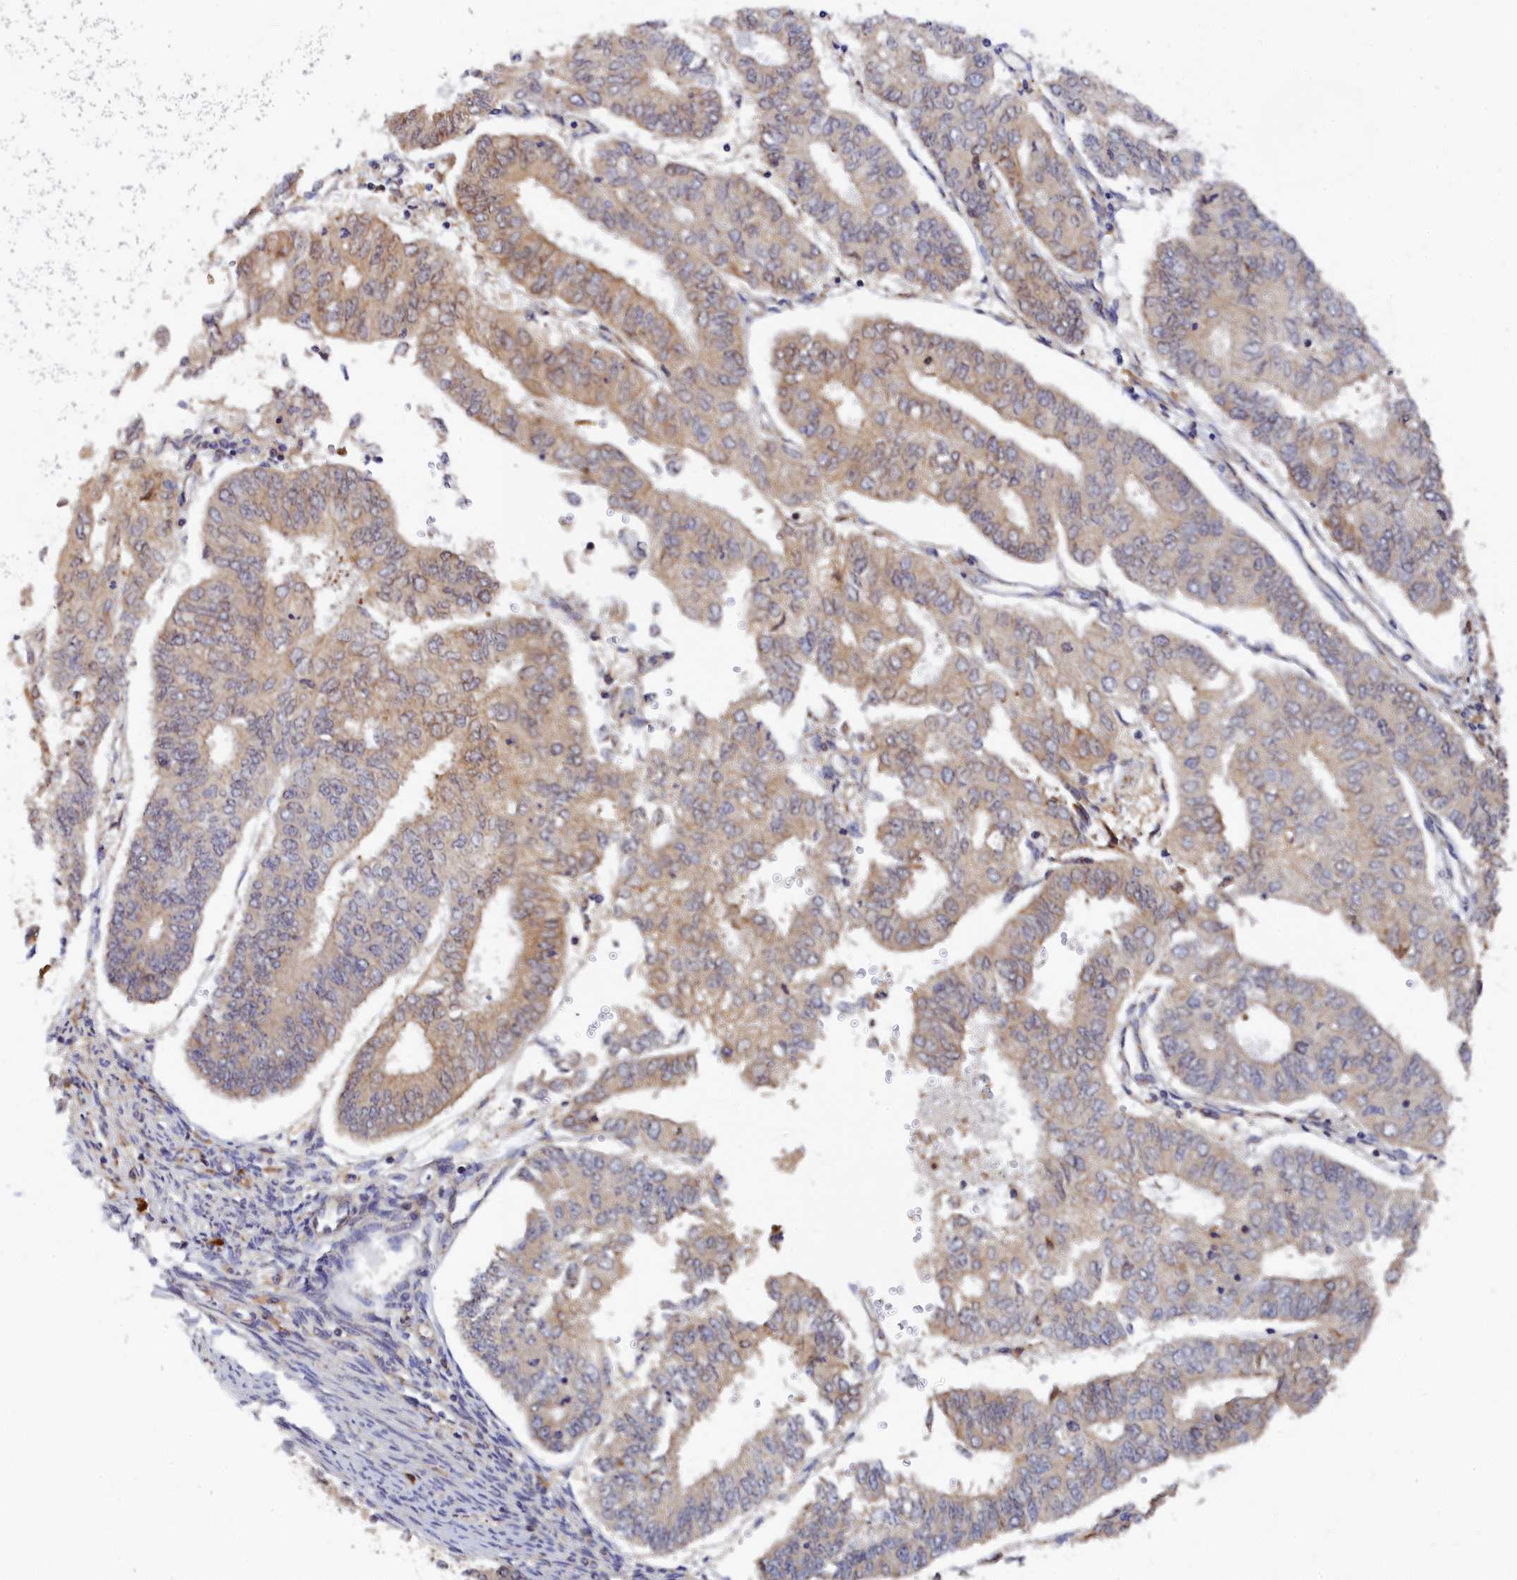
{"staining": {"intensity": "weak", "quantity": ">75%", "location": "cytoplasmic/membranous"}, "tissue": "endometrial cancer", "cell_type": "Tumor cells", "image_type": "cancer", "snomed": [{"axis": "morphology", "description": "Adenocarcinoma, NOS"}, {"axis": "topography", "description": "Endometrium"}], "caption": "Endometrial adenocarcinoma stained with a protein marker exhibits weak staining in tumor cells.", "gene": "SPATA5L1", "patient": {"sex": "female", "age": 68}}